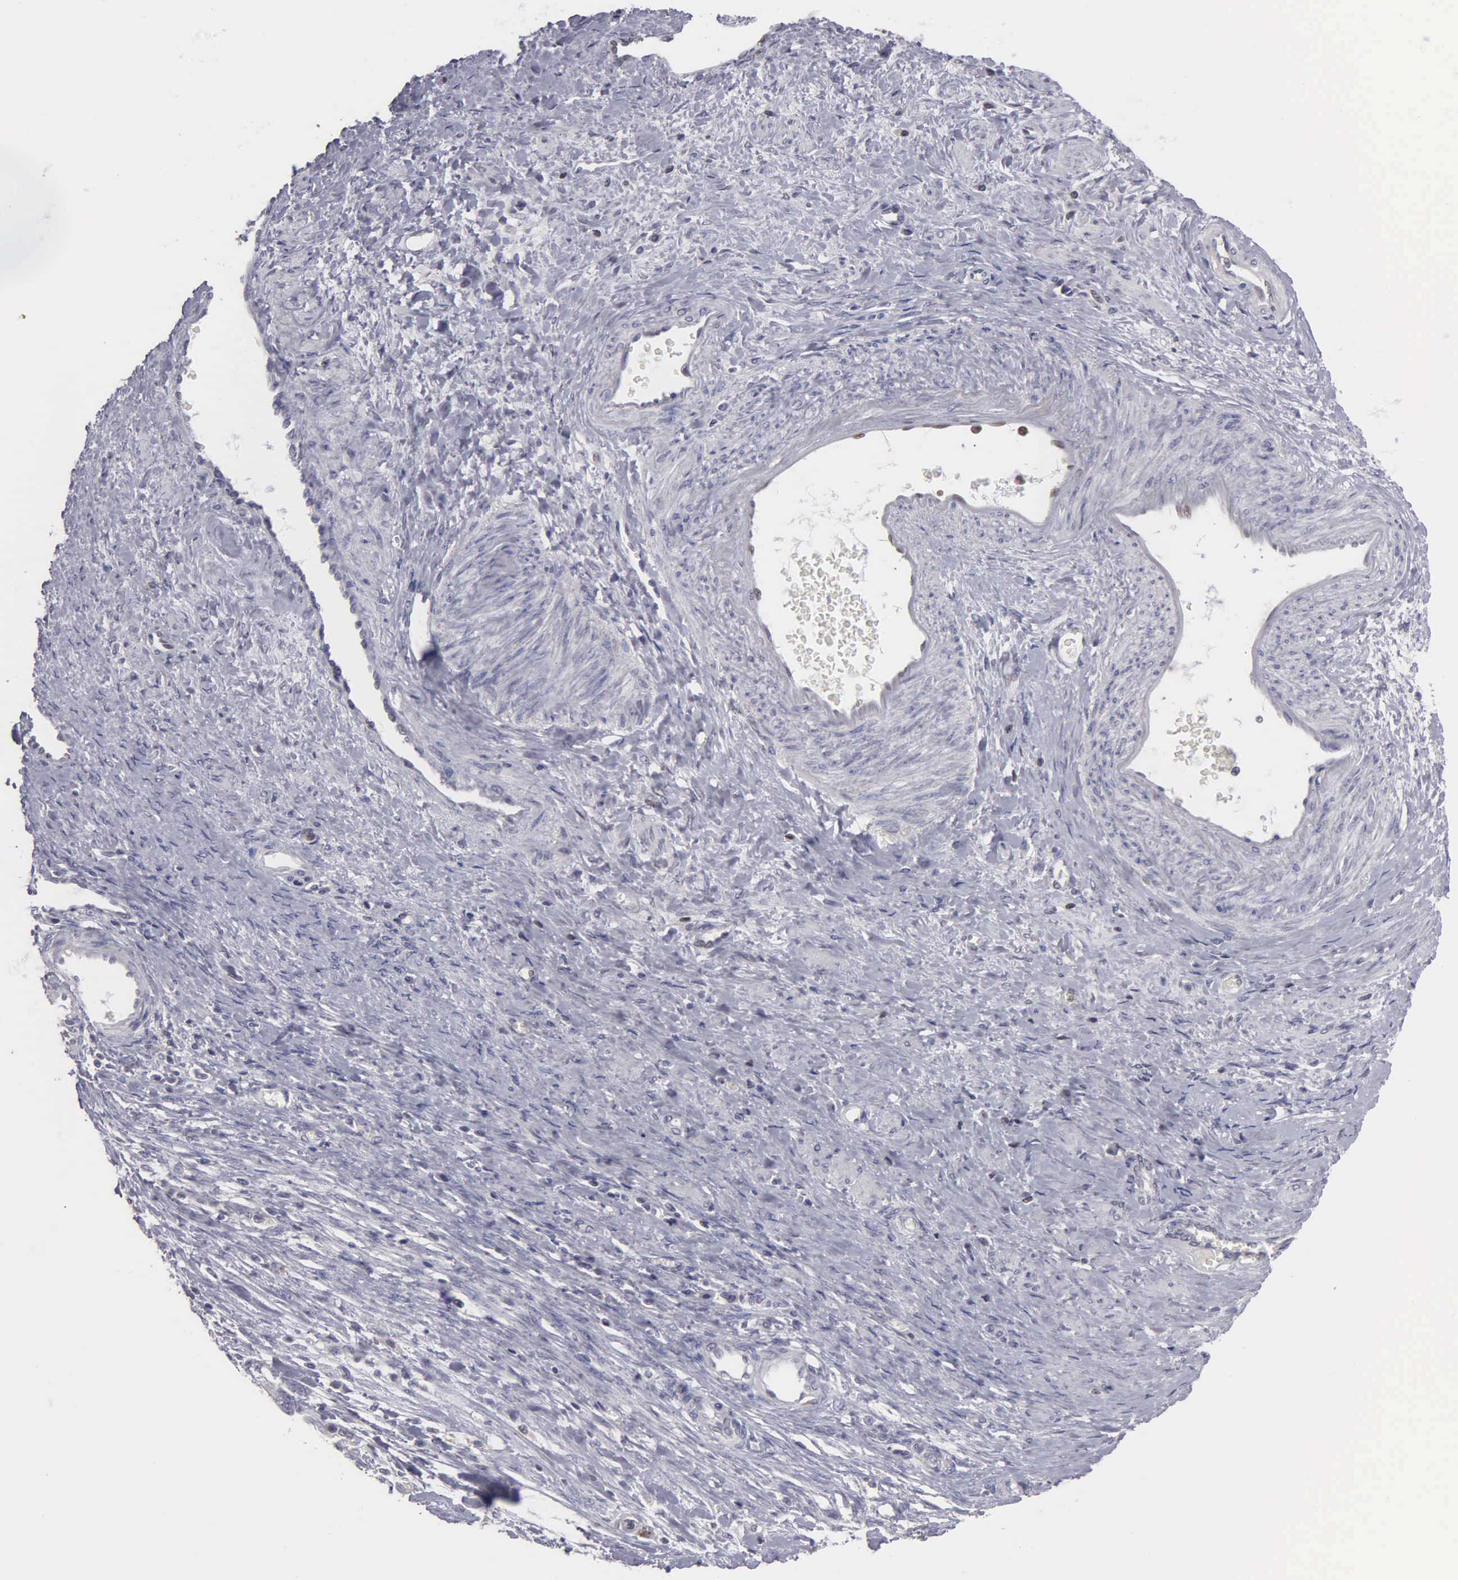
{"staining": {"intensity": "negative", "quantity": "none", "location": "none"}, "tissue": "ovarian cancer", "cell_type": "Tumor cells", "image_type": "cancer", "snomed": [{"axis": "morphology", "description": "Cystadenocarcinoma, serous, NOS"}, {"axis": "topography", "description": "Ovary"}], "caption": "Immunohistochemical staining of ovarian cancer demonstrates no significant expression in tumor cells.", "gene": "BRD1", "patient": {"sex": "female", "age": 63}}